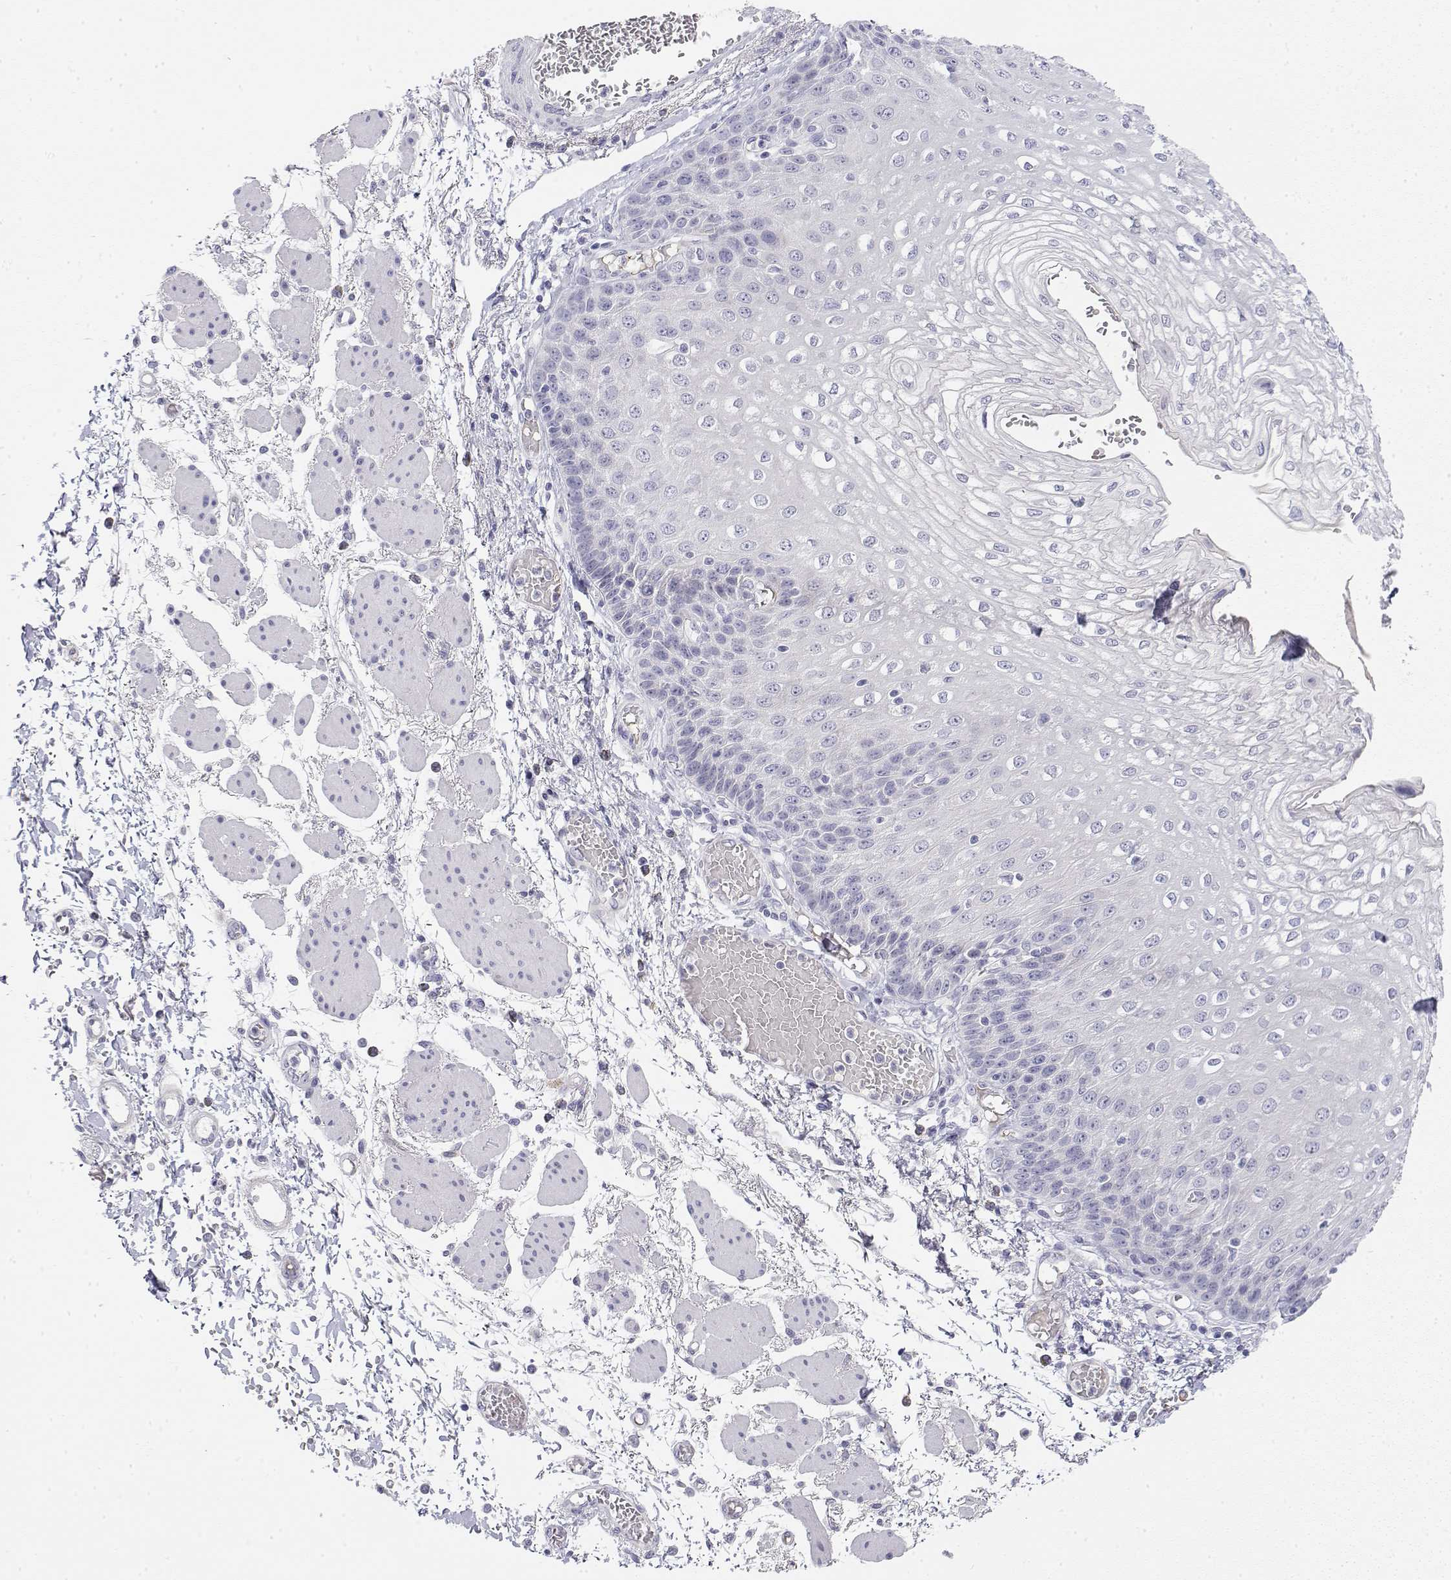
{"staining": {"intensity": "negative", "quantity": "none", "location": "none"}, "tissue": "esophagus", "cell_type": "Squamous epithelial cells", "image_type": "normal", "snomed": [{"axis": "morphology", "description": "Normal tissue, NOS"}, {"axis": "morphology", "description": "Adenocarcinoma, NOS"}, {"axis": "topography", "description": "Esophagus"}], "caption": "This micrograph is of benign esophagus stained with immunohistochemistry to label a protein in brown with the nuclei are counter-stained blue. There is no positivity in squamous epithelial cells.", "gene": "MISP", "patient": {"sex": "male", "age": 81}}